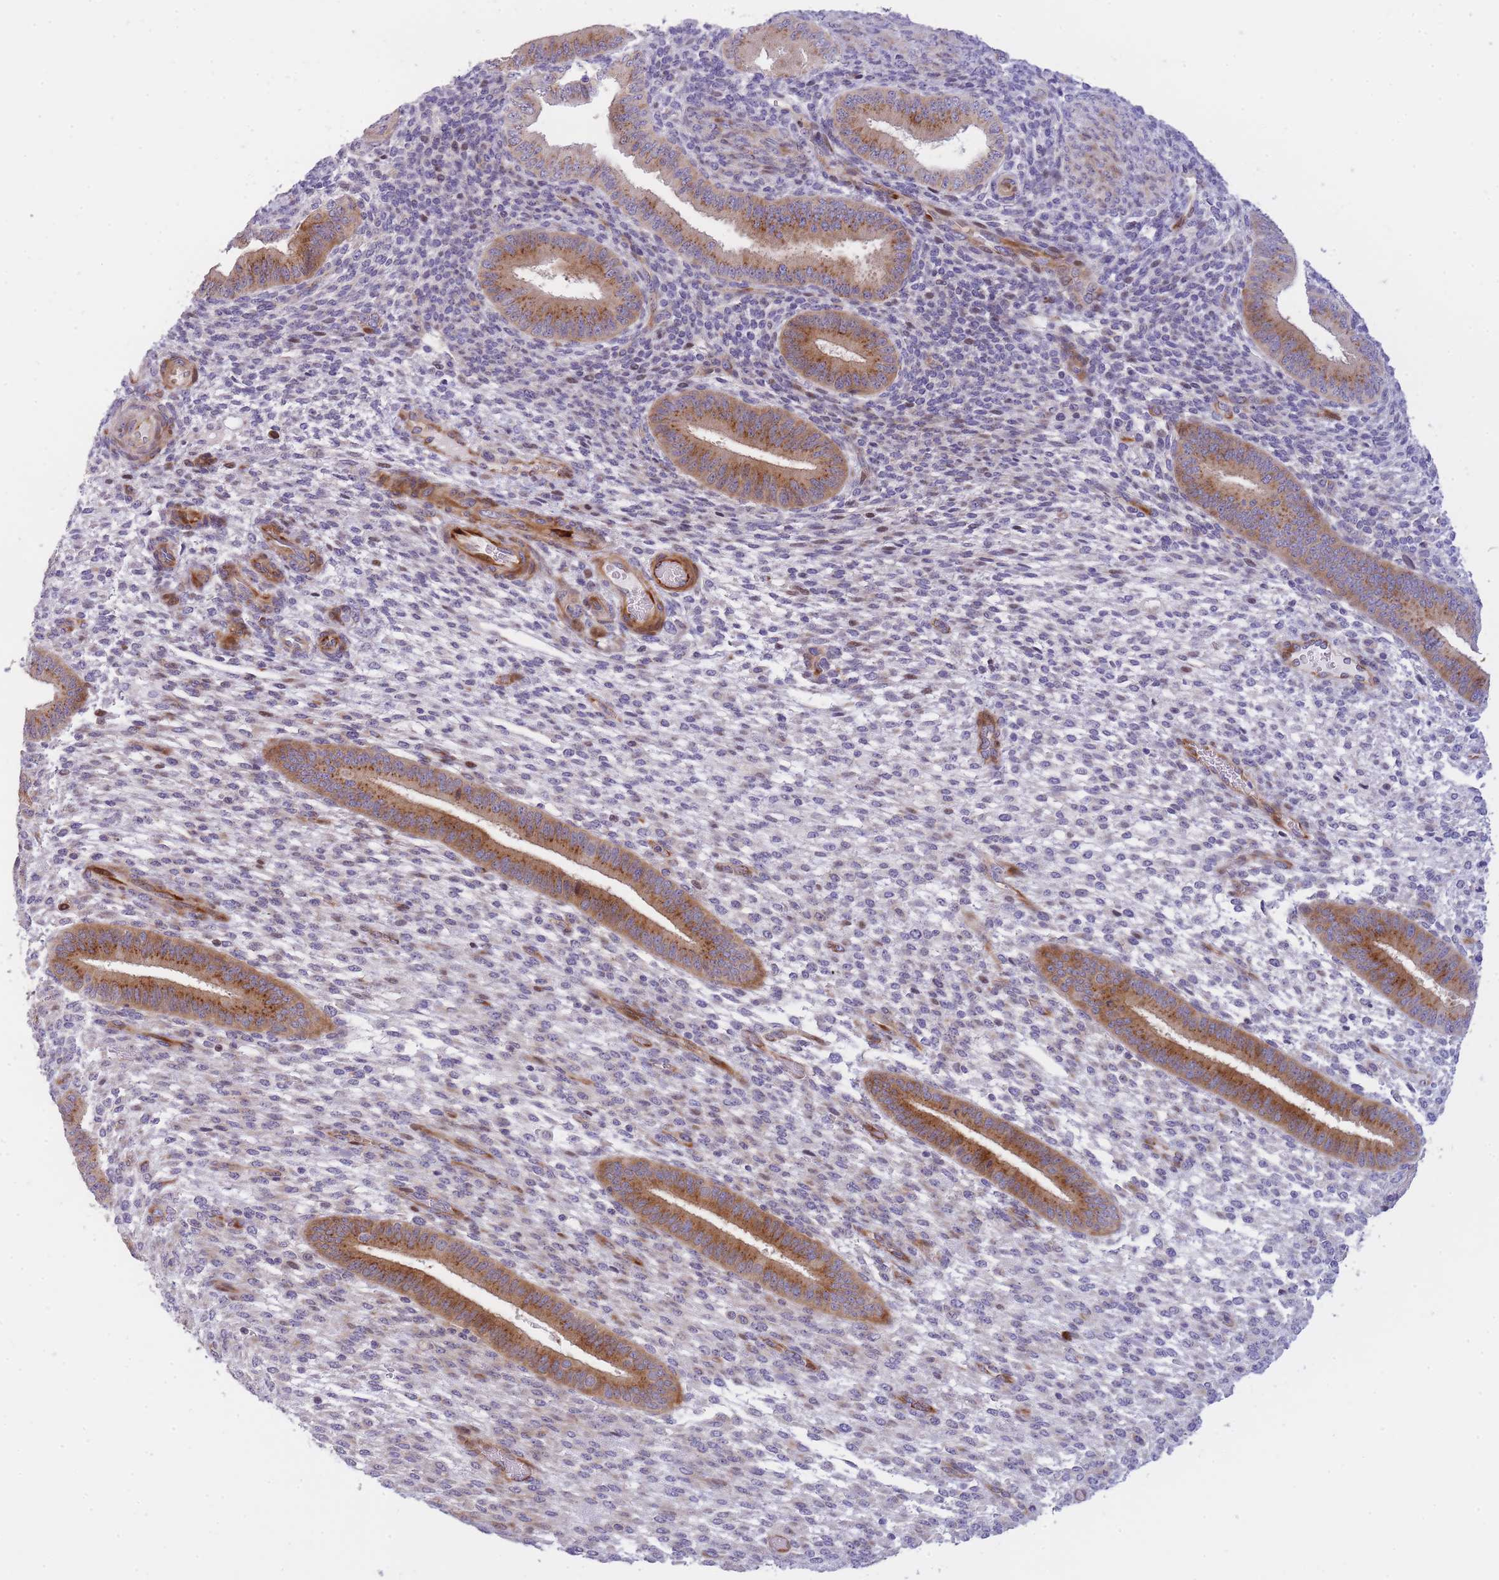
{"staining": {"intensity": "negative", "quantity": "none", "location": "none"}, "tissue": "endometrium", "cell_type": "Cells in endometrial stroma", "image_type": "normal", "snomed": [{"axis": "morphology", "description": "Normal tissue, NOS"}, {"axis": "topography", "description": "Endometrium"}], "caption": "The IHC photomicrograph has no significant expression in cells in endometrial stroma of endometrium.", "gene": "ATP5MC2", "patient": {"sex": "female", "age": 36}}